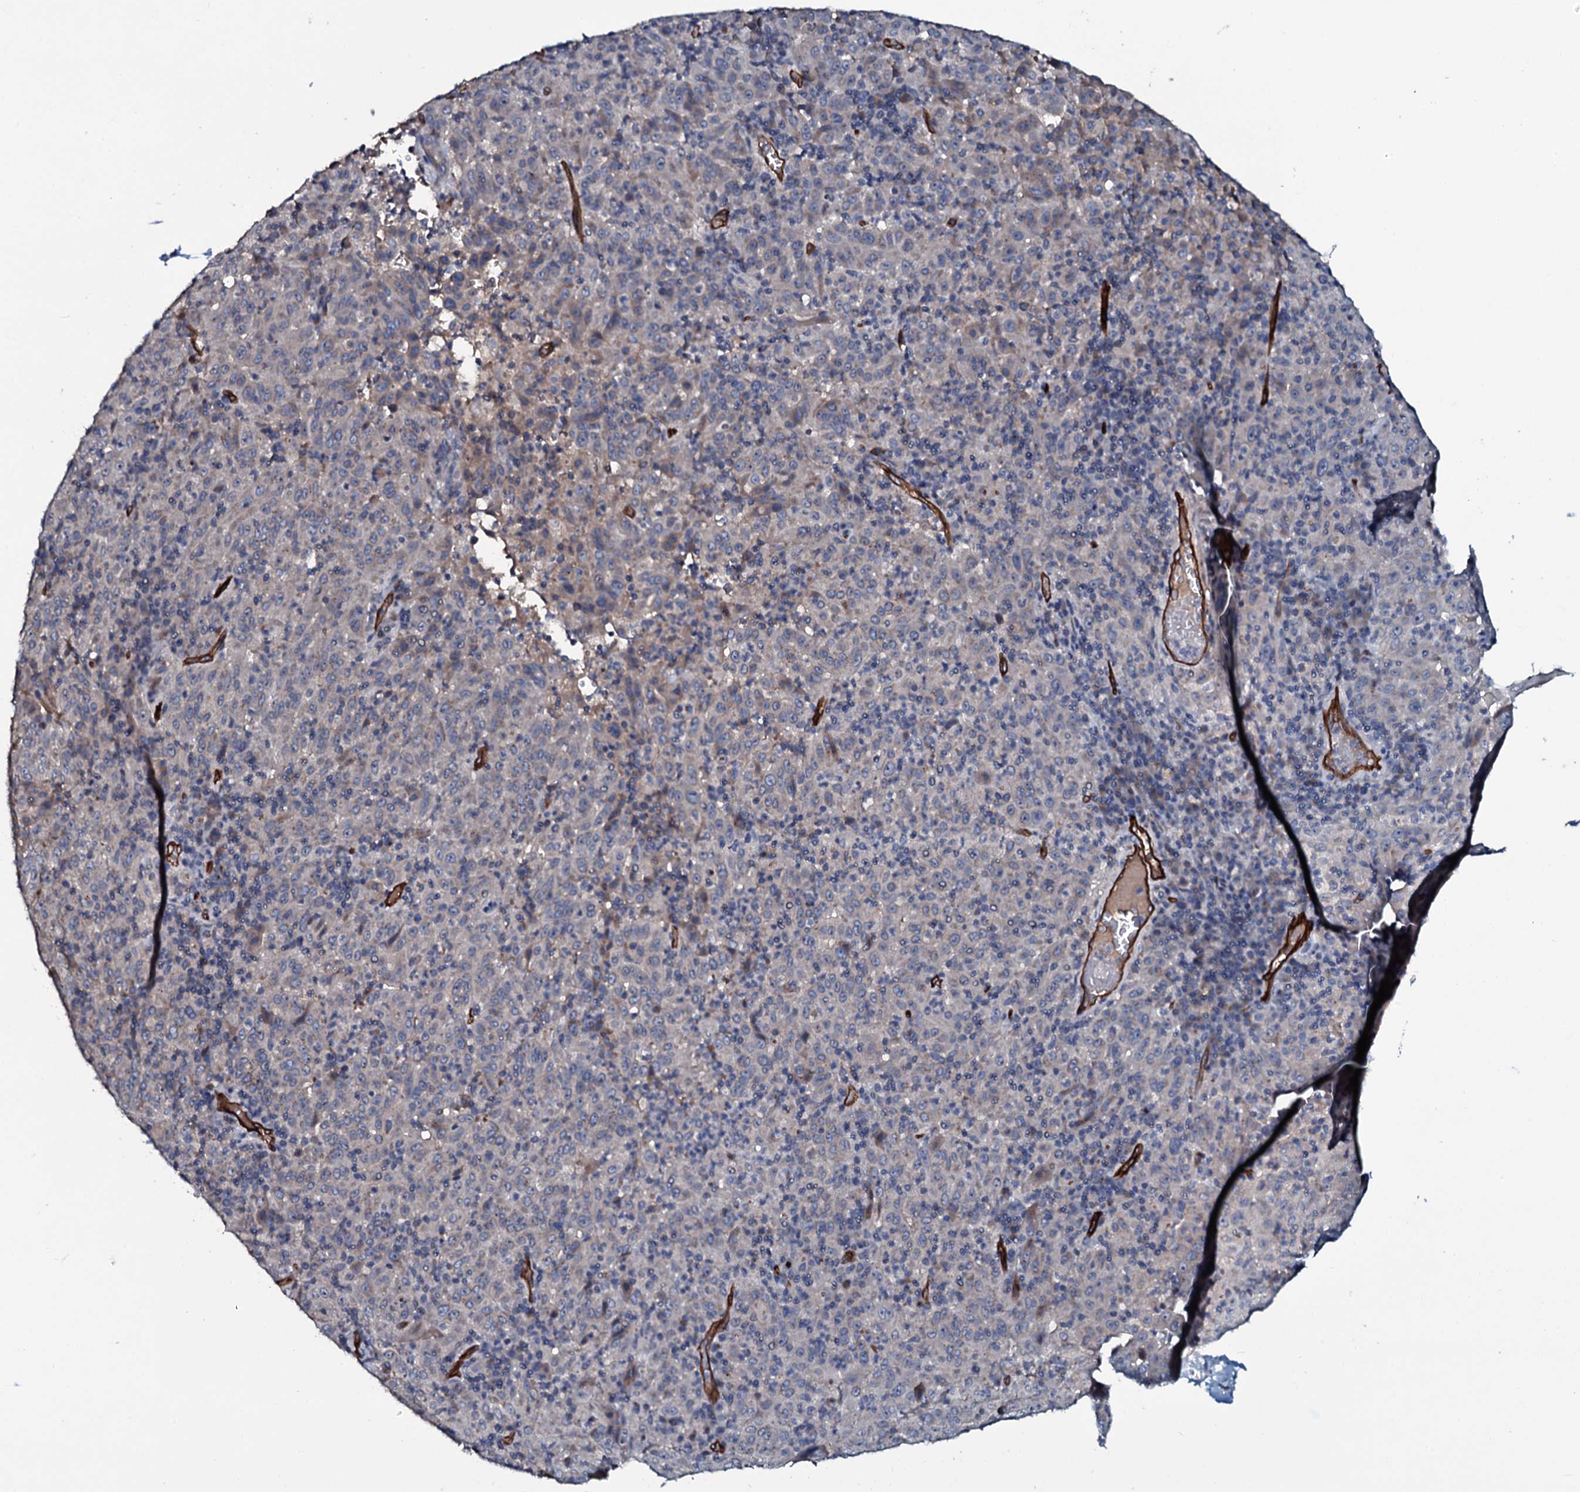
{"staining": {"intensity": "negative", "quantity": "none", "location": "none"}, "tissue": "pancreatic cancer", "cell_type": "Tumor cells", "image_type": "cancer", "snomed": [{"axis": "morphology", "description": "Adenocarcinoma, NOS"}, {"axis": "topography", "description": "Pancreas"}], "caption": "Tumor cells are negative for protein expression in human pancreatic cancer (adenocarcinoma).", "gene": "CLEC14A", "patient": {"sex": "male", "age": 63}}